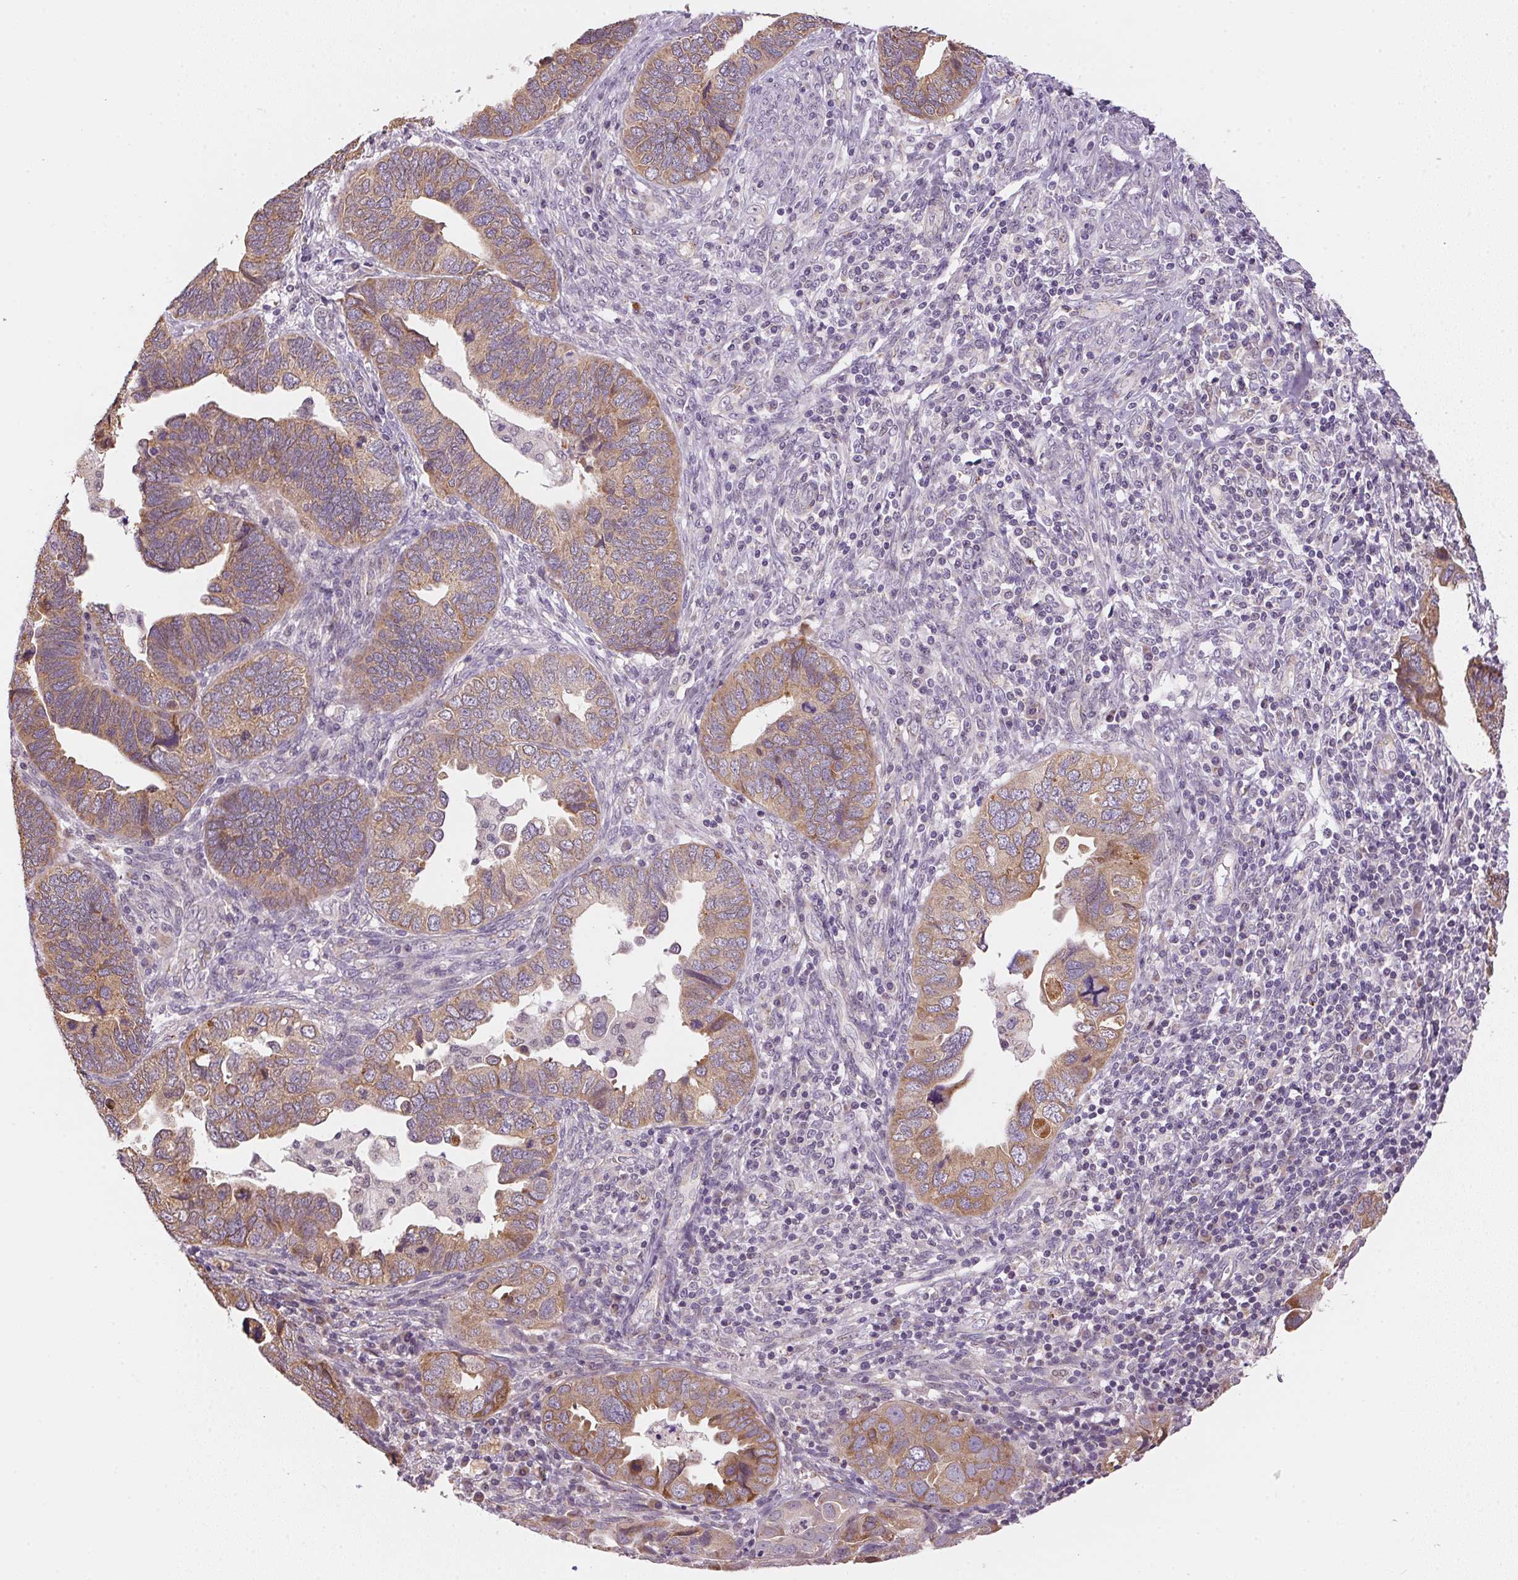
{"staining": {"intensity": "weak", "quantity": ">75%", "location": "cytoplasmic/membranous"}, "tissue": "endometrial cancer", "cell_type": "Tumor cells", "image_type": "cancer", "snomed": [{"axis": "morphology", "description": "Adenocarcinoma, NOS"}, {"axis": "topography", "description": "Endometrium"}], "caption": "IHC micrograph of human endometrial adenocarcinoma stained for a protein (brown), which exhibits low levels of weak cytoplasmic/membranous expression in about >75% of tumor cells.", "gene": "METTL13", "patient": {"sex": "female", "age": 79}}